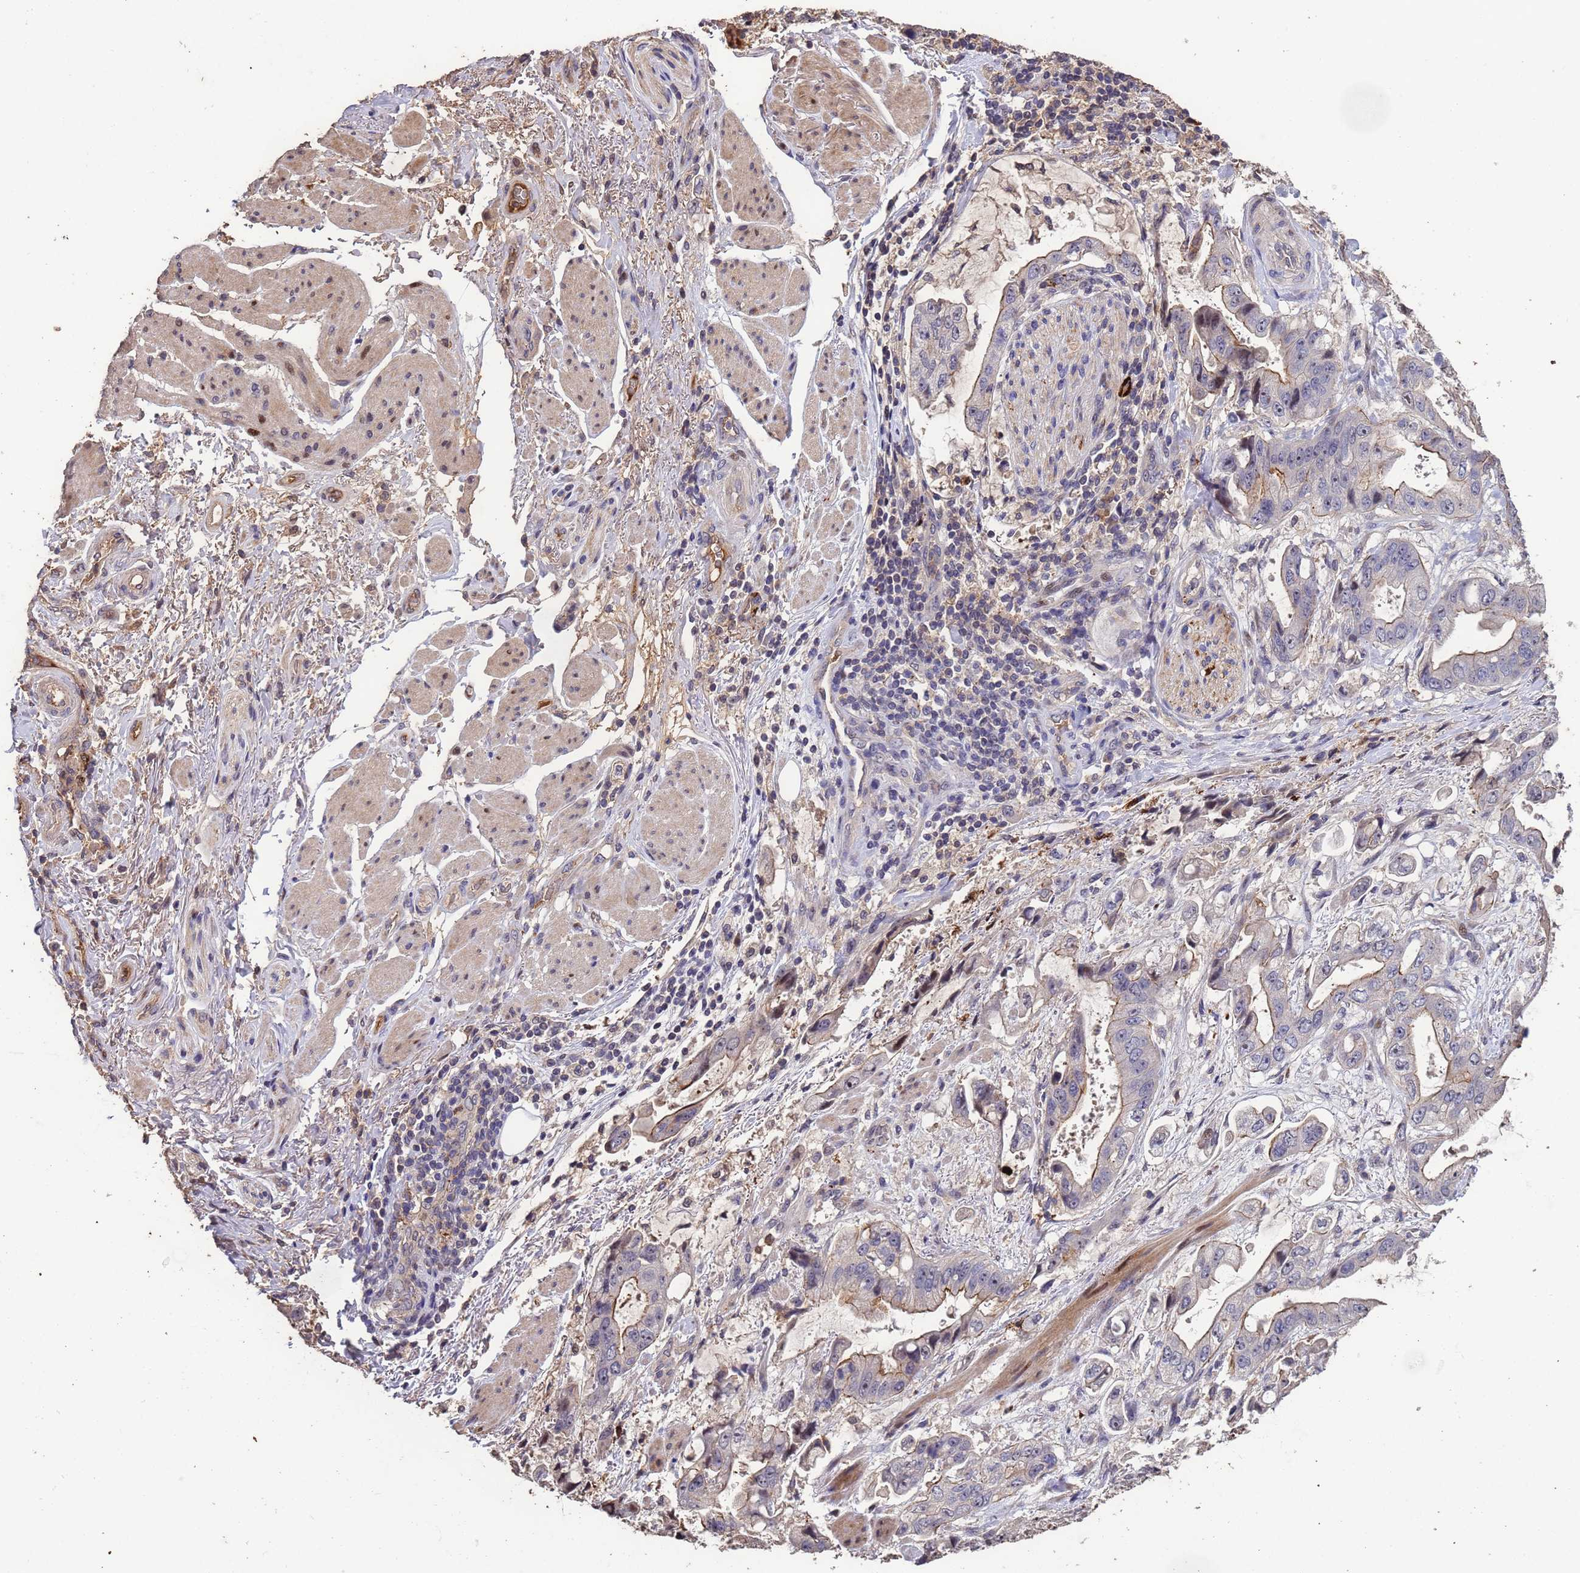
{"staining": {"intensity": "moderate", "quantity": "<25%", "location": "cytoplasmic/membranous"}, "tissue": "stomach cancer", "cell_type": "Tumor cells", "image_type": "cancer", "snomed": [{"axis": "morphology", "description": "Adenocarcinoma, NOS"}, {"axis": "topography", "description": "Stomach"}], "caption": "A high-resolution histopathology image shows immunohistochemistry staining of stomach adenocarcinoma, which demonstrates moderate cytoplasmic/membranous staining in about <25% of tumor cells.", "gene": "CCDC184", "patient": {"sex": "male", "age": 62}}